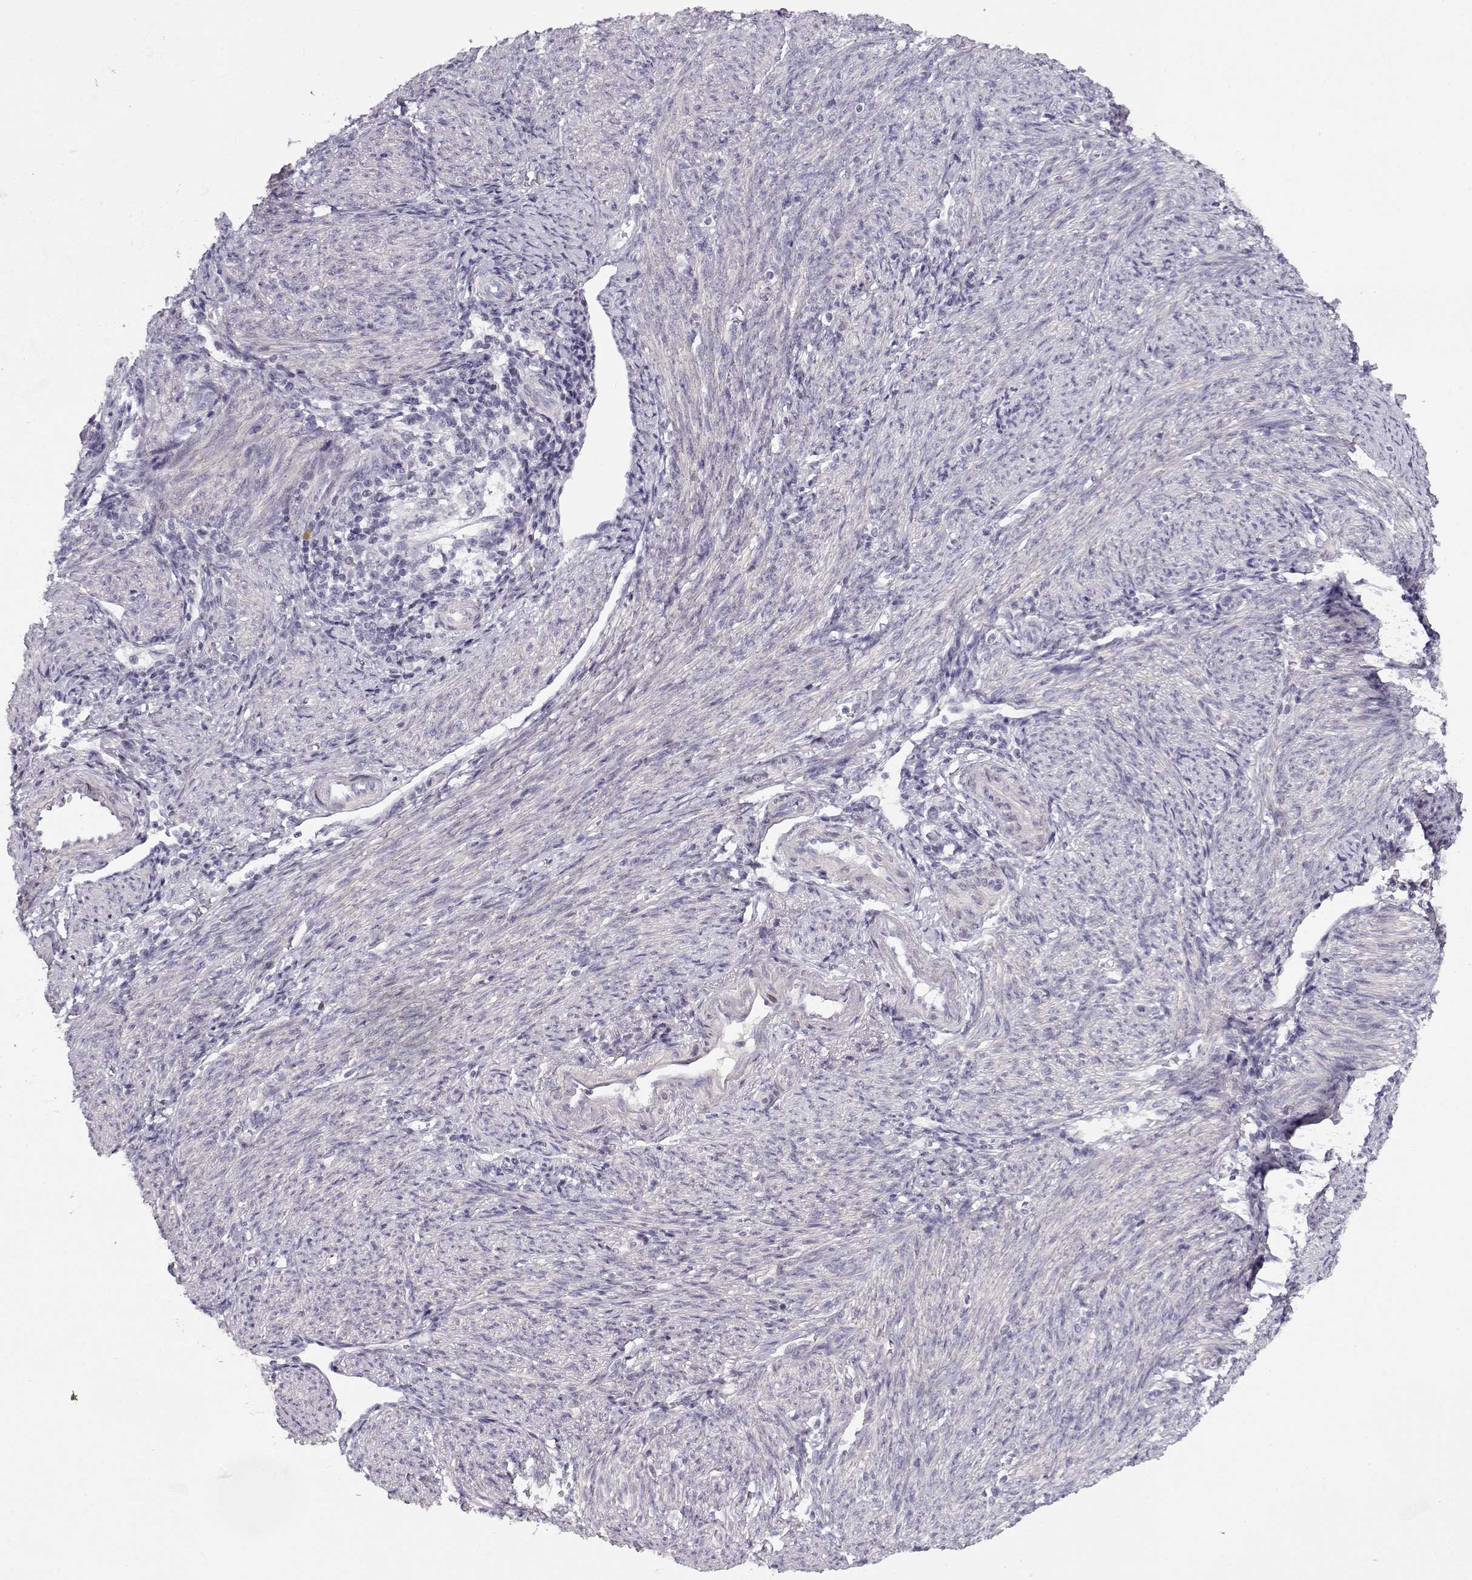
{"staining": {"intensity": "negative", "quantity": "none", "location": "none"}, "tissue": "endometrial cancer", "cell_type": "Tumor cells", "image_type": "cancer", "snomed": [{"axis": "morphology", "description": "Adenocarcinoma, NOS"}, {"axis": "topography", "description": "Endometrium"}], "caption": "High power microscopy histopathology image of an immunohistochemistry photomicrograph of endometrial cancer, revealing no significant staining in tumor cells. The staining is performed using DAB (3,3'-diaminobenzidine) brown chromogen with nuclei counter-stained in using hematoxylin.", "gene": "CRX", "patient": {"sex": "female", "age": 57}}